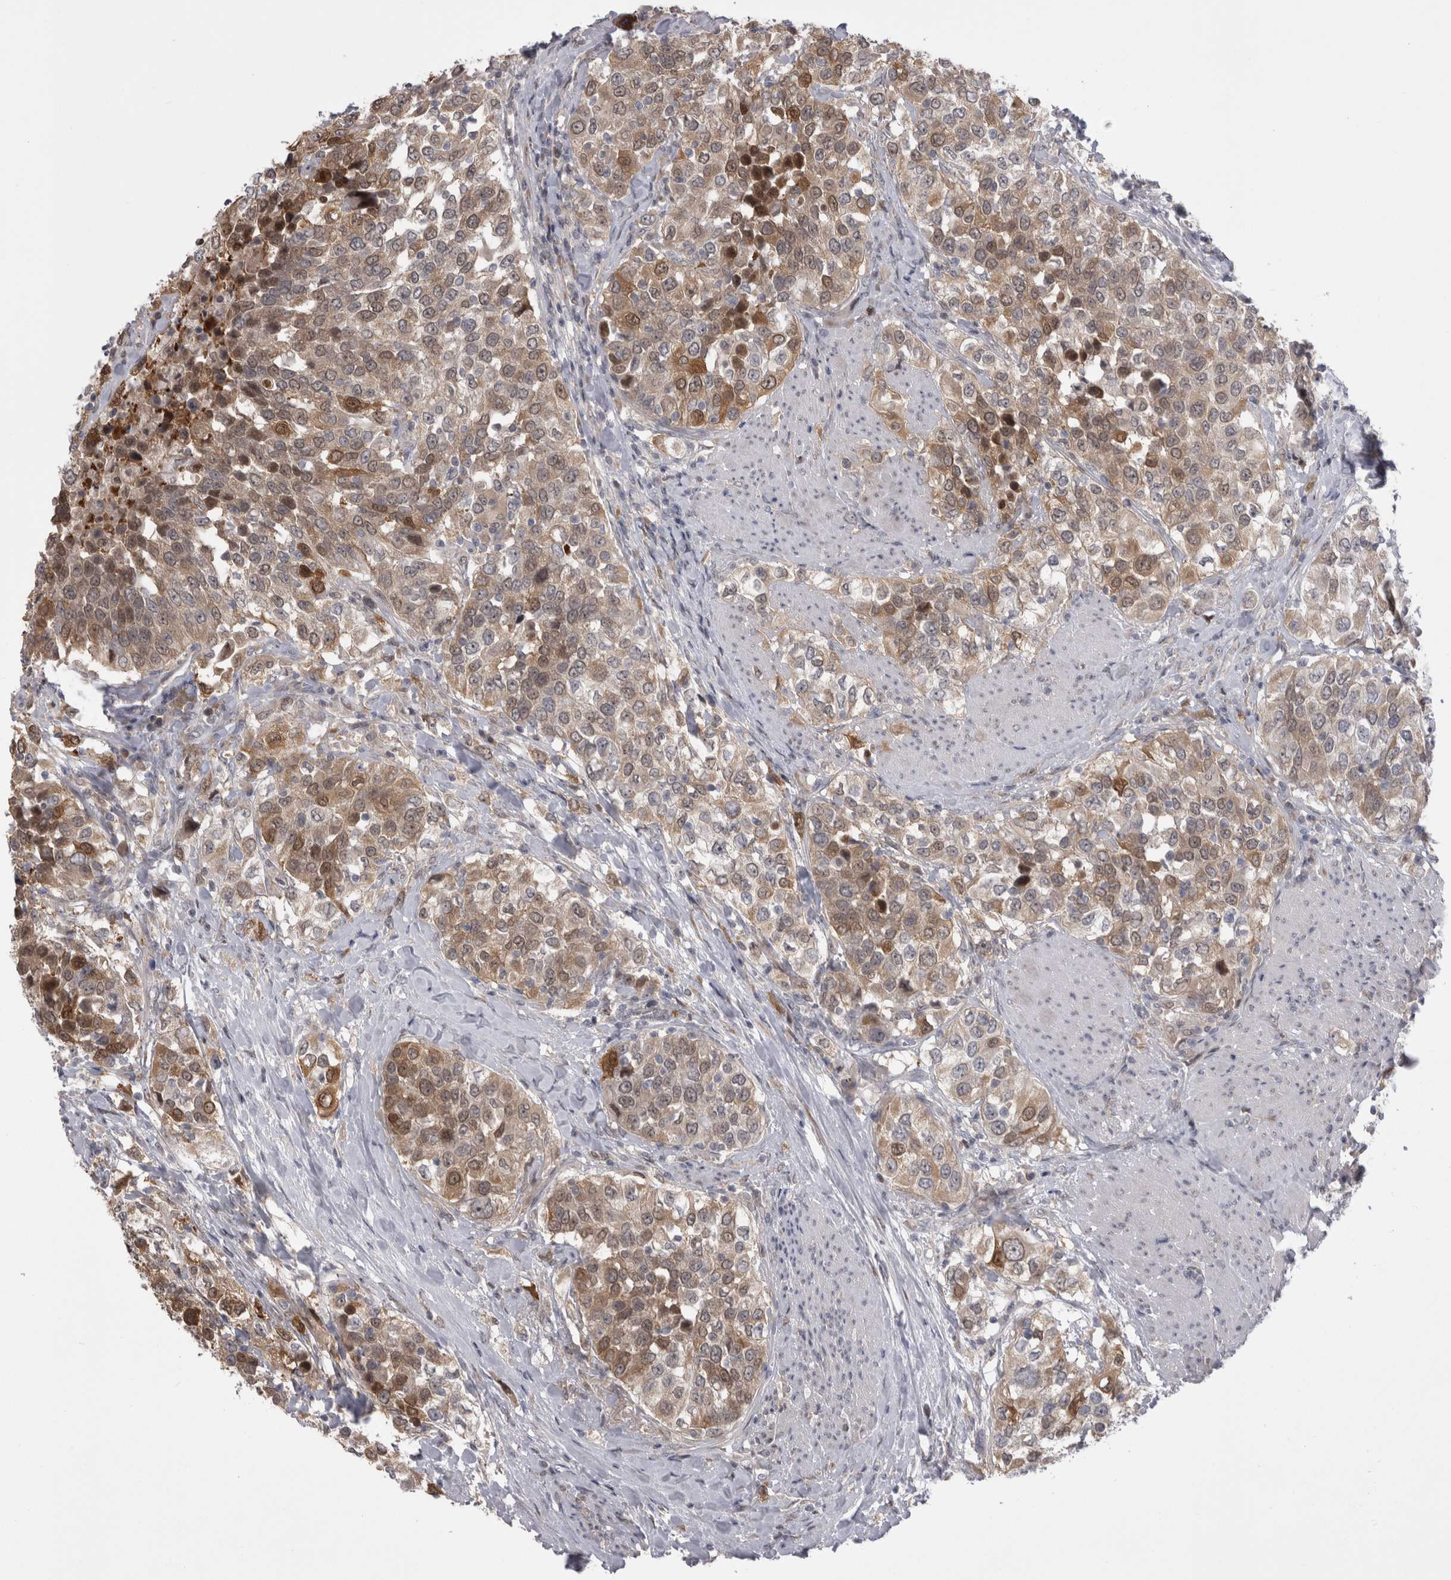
{"staining": {"intensity": "moderate", "quantity": ">75%", "location": "cytoplasmic/membranous,nuclear"}, "tissue": "urothelial cancer", "cell_type": "Tumor cells", "image_type": "cancer", "snomed": [{"axis": "morphology", "description": "Urothelial carcinoma, High grade"}, {"axis": "topography", "description": "Urinary bladder"}], "caption": "Brown immunohistochemical staining in human urothelial cancer demonstrates moderate cytoplasmic/membranous and nuclear staining in about >75% of tumor cells. (DAB (3,3'-diaminobenzidine) IHC with brightfield microscopy, high magnification).", "gene": "CHIC2", "patient": {"sex": "female", "age": 80}}